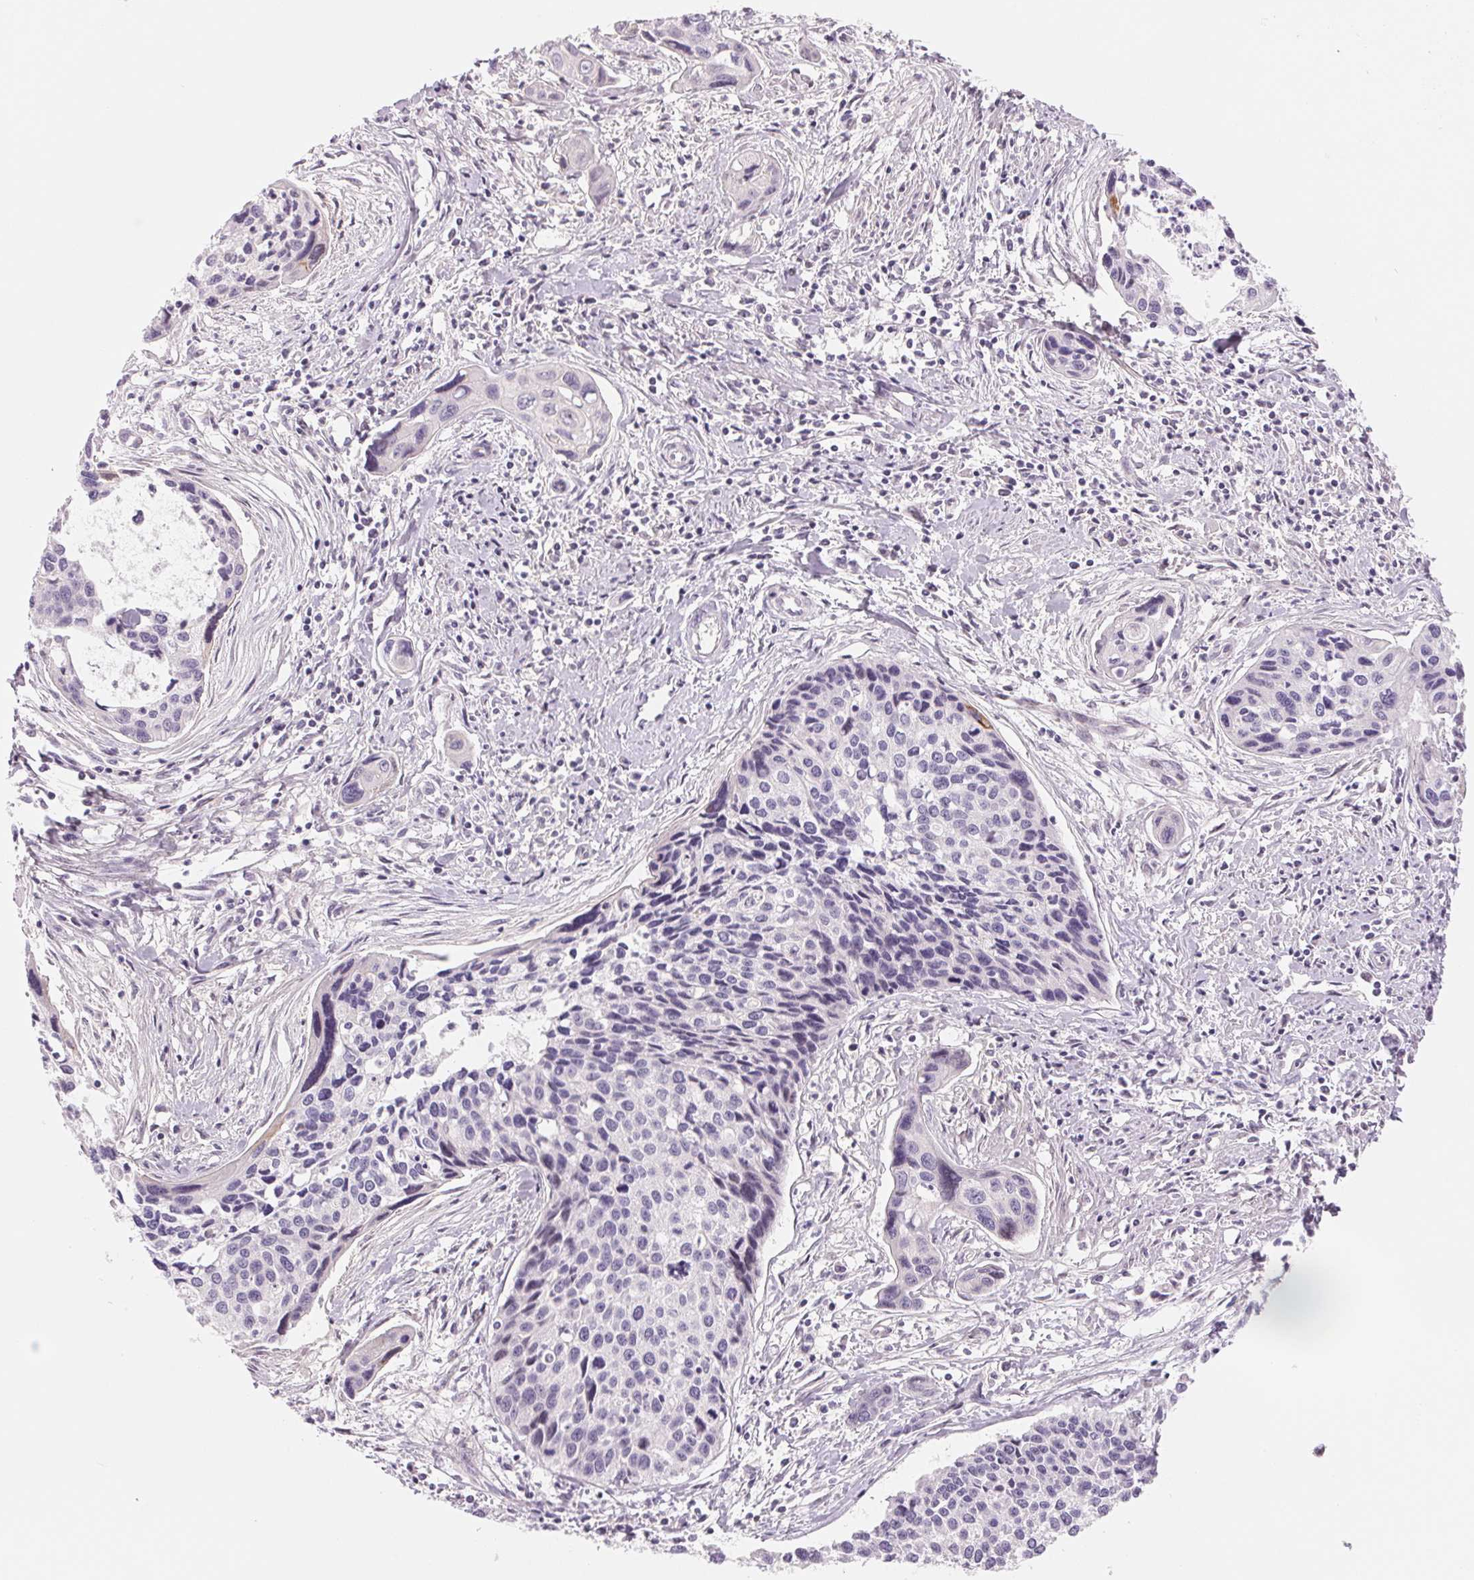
{"staining": {"intensity": "negative", "quantity": "none", "location": "none"}, "tissue": "cervical cancer", "cell_type": "Tumor cells", "image_type": "cancer", "snomed": [{"axis": "morphology", "description": "Squamous cell carcinoma, NOS"}, {"axis": "topography", "description": "Cervix"}], "caption": "Immunohistochemical staining of human cervical cancer displays no significant positivity in tumor cells. (IHC, brightfield microscopy, high magnification).", "gene": "CCDC168", "patient": {"sex": "female", "age": 31}}